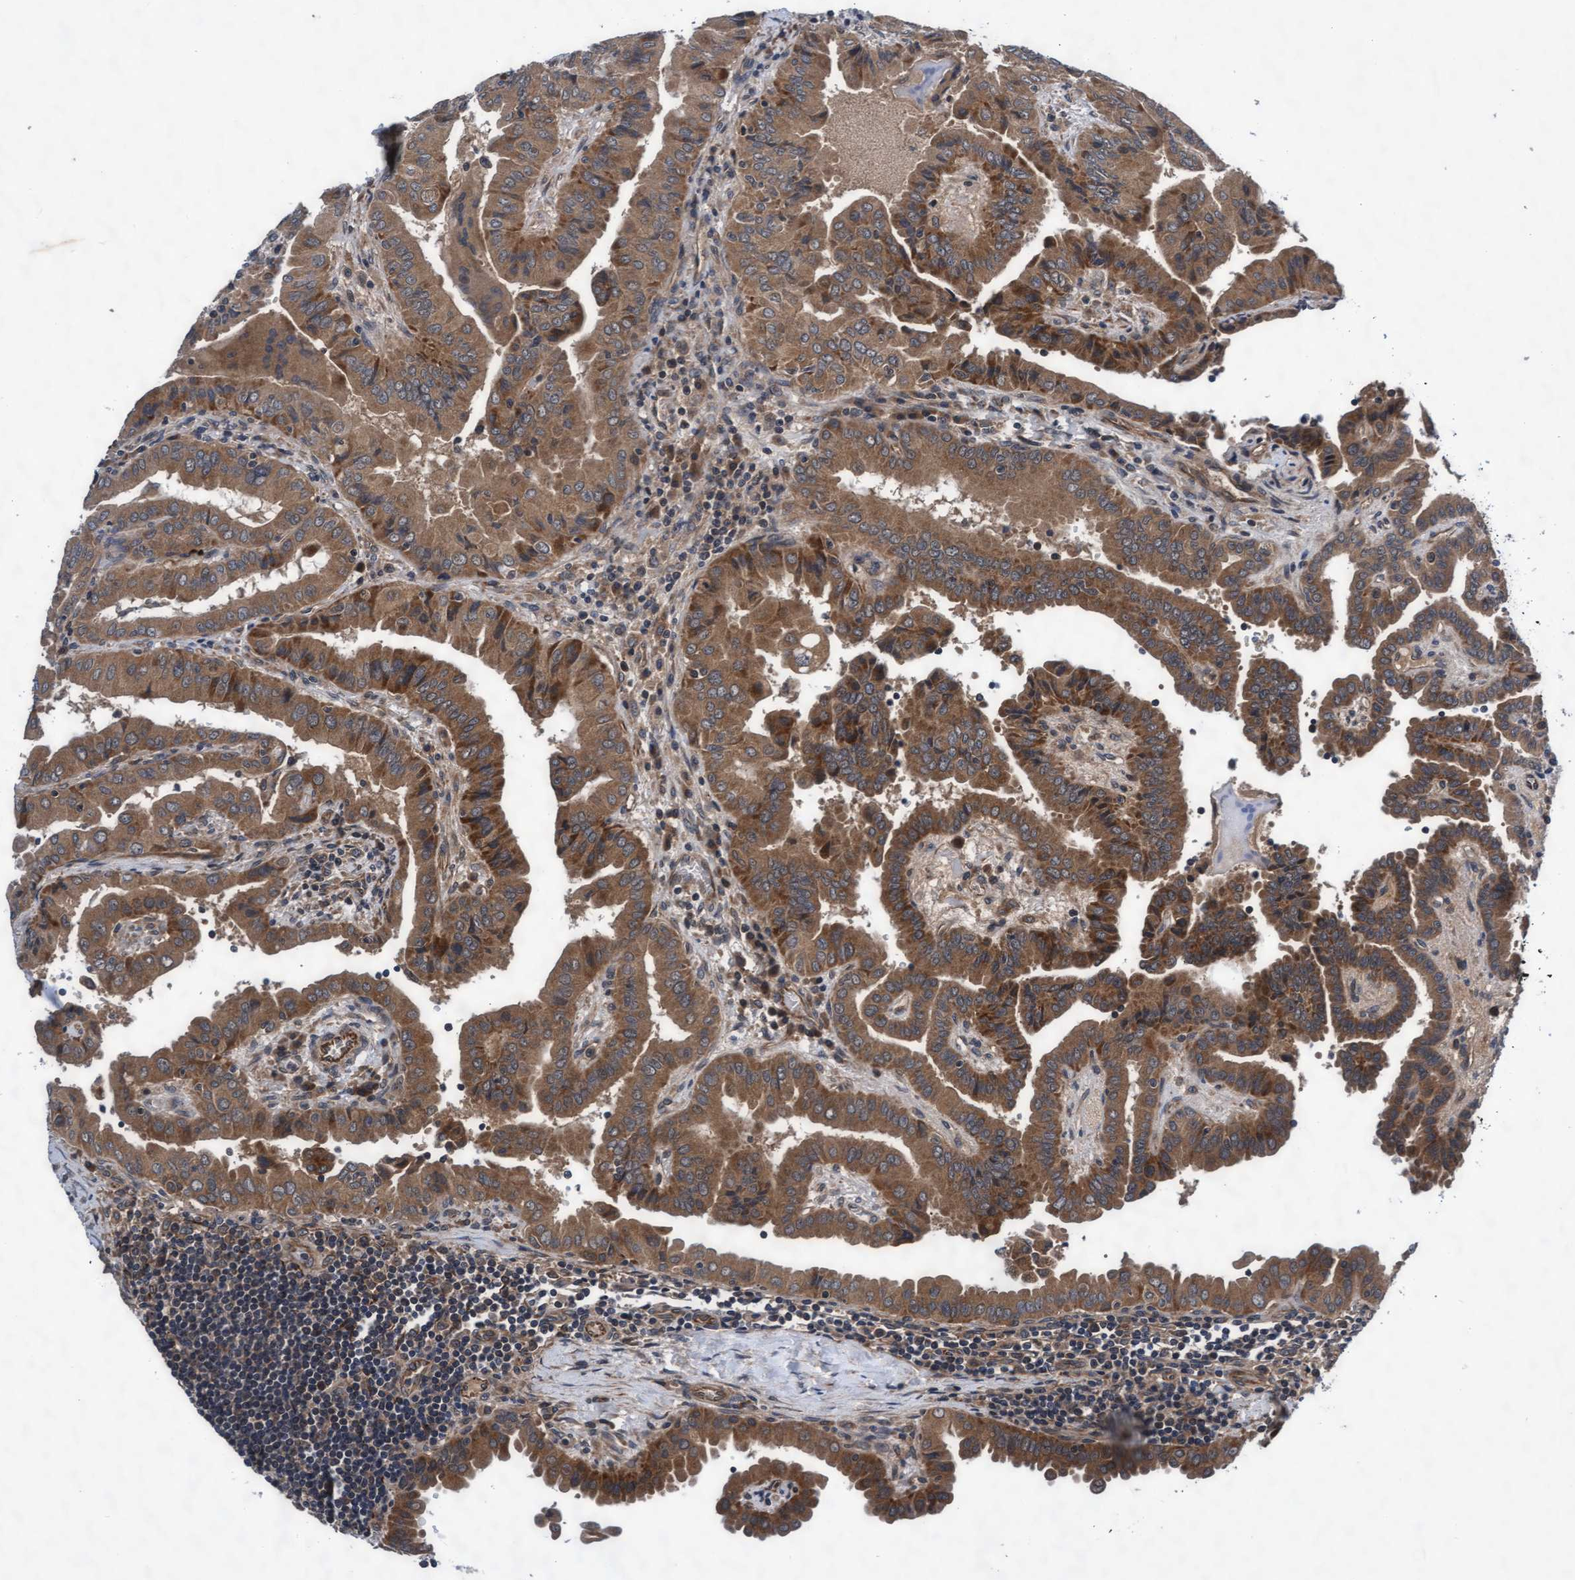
{"staining": {"intensity": "moderate", "quantity": ">75%", "location": "cytoplasmic/membranous"}, "tissue": "thyroid cancer", "cell_type": "Tumor cells", "image_type": "cancer", "snomed": [{"axis": "morphology", "description": "Papillary adenocarcinoma, NOS"}, {"axis": "topography", "description": "Thyroid gland"}], "caption": "Thyroid cancer (papillary adenocarcinoma) stained with a brown dye reveals moderate cytoplasmic/membranous positive staining in about >75% of tumor cells.", "gene": "EFCAB13", "patient": {"sex": "male", "age": 33}}